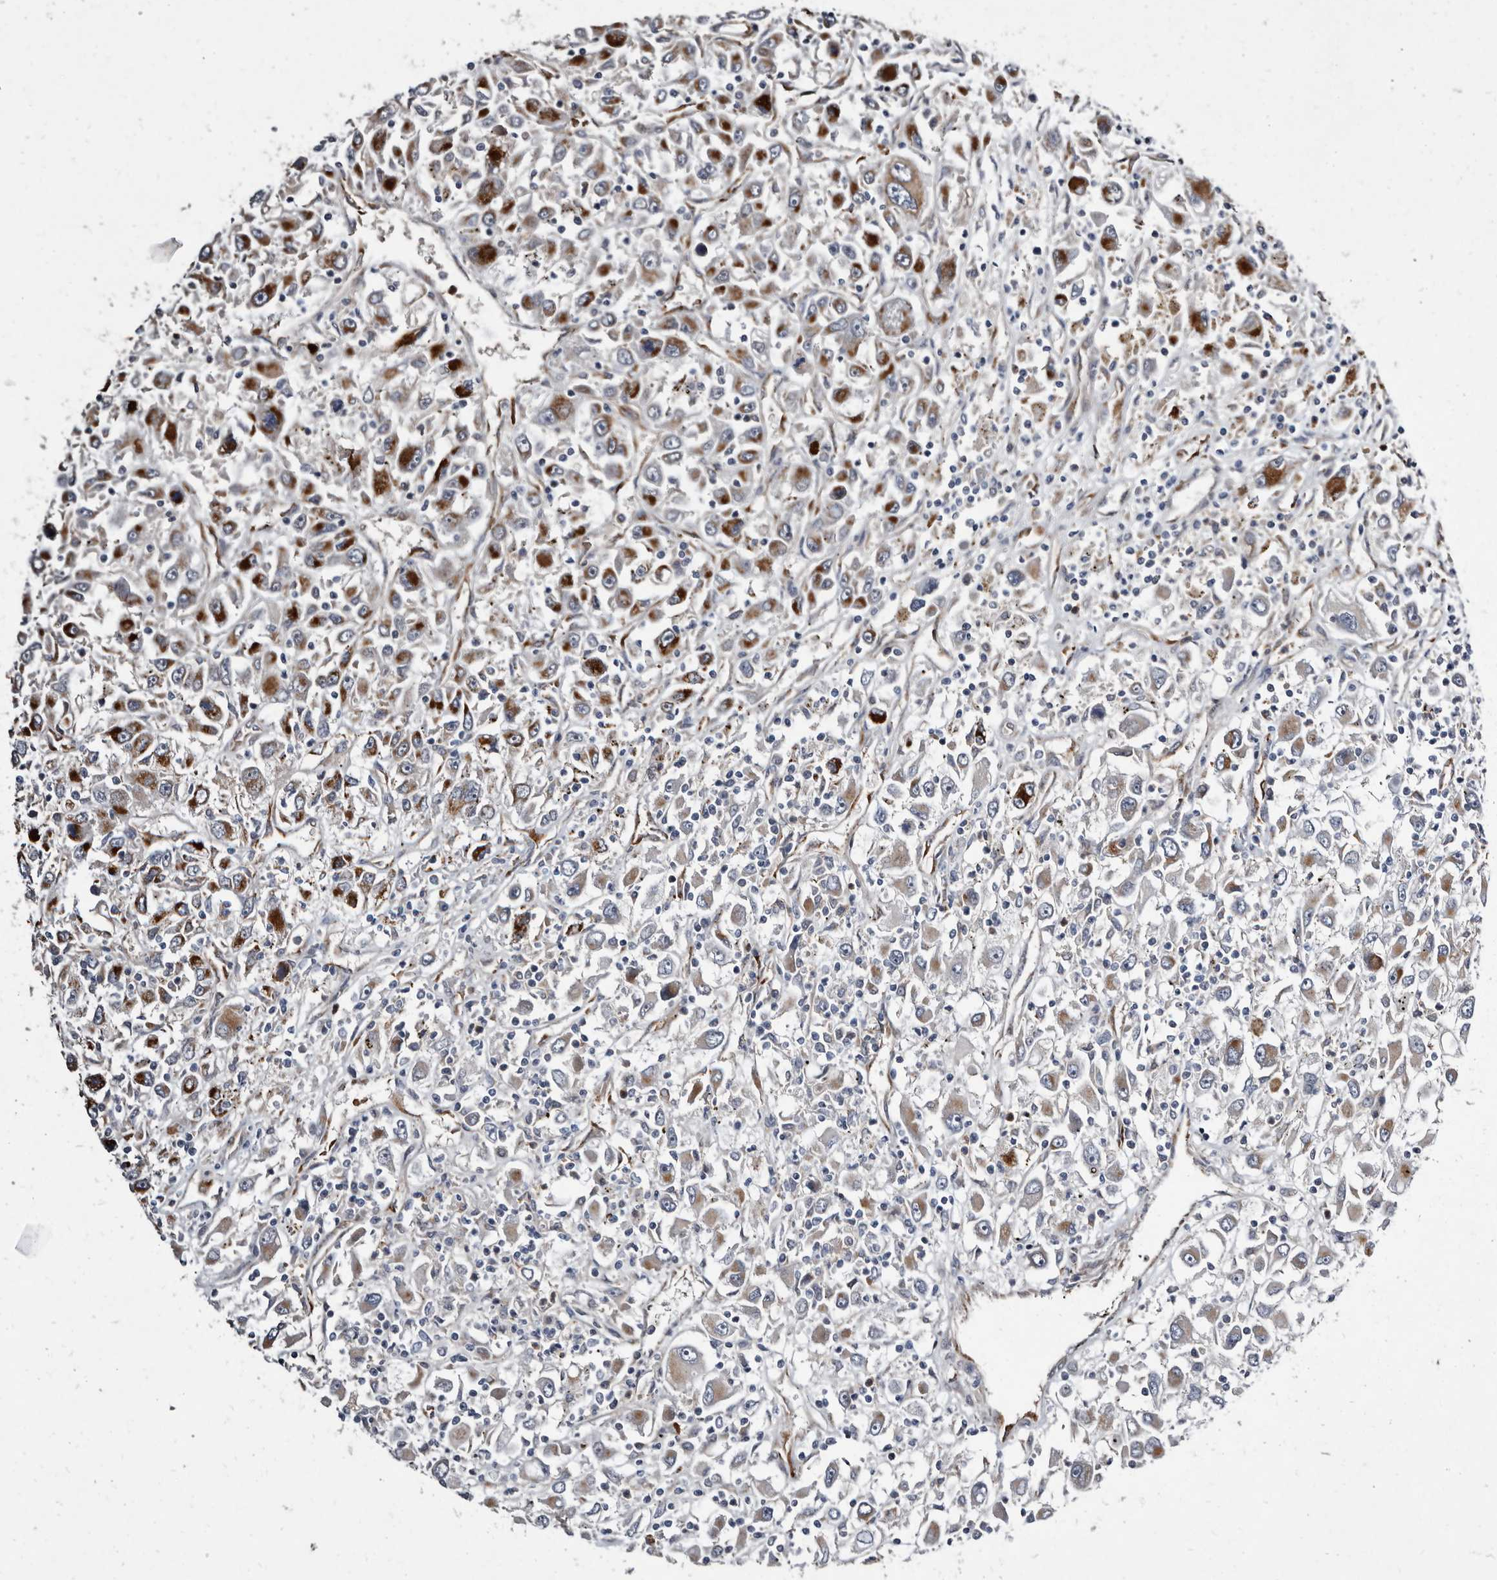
{"staining": {"intensity": "strong", "quantity": ">75%", "location": "cytoplasmic/membranous"}, "tissue": "renal cancer", "cell_type": "Tumor cells", "image_type": "cancer", "snomed": [{"axis": "morphology", "description": "Adenocarcinoma, NOS"}, {"axis": "topography", "description": "Kidney"}], "caption": "This photomicrograph demonstrates immunohistochemistry staining of renal adenocarcinoma, with high strong cytoplasmic/membranous expression in approximately >75% of tumor cells.", "gene": "CTSA", "patient": {"sex": "female", "age": 52}}